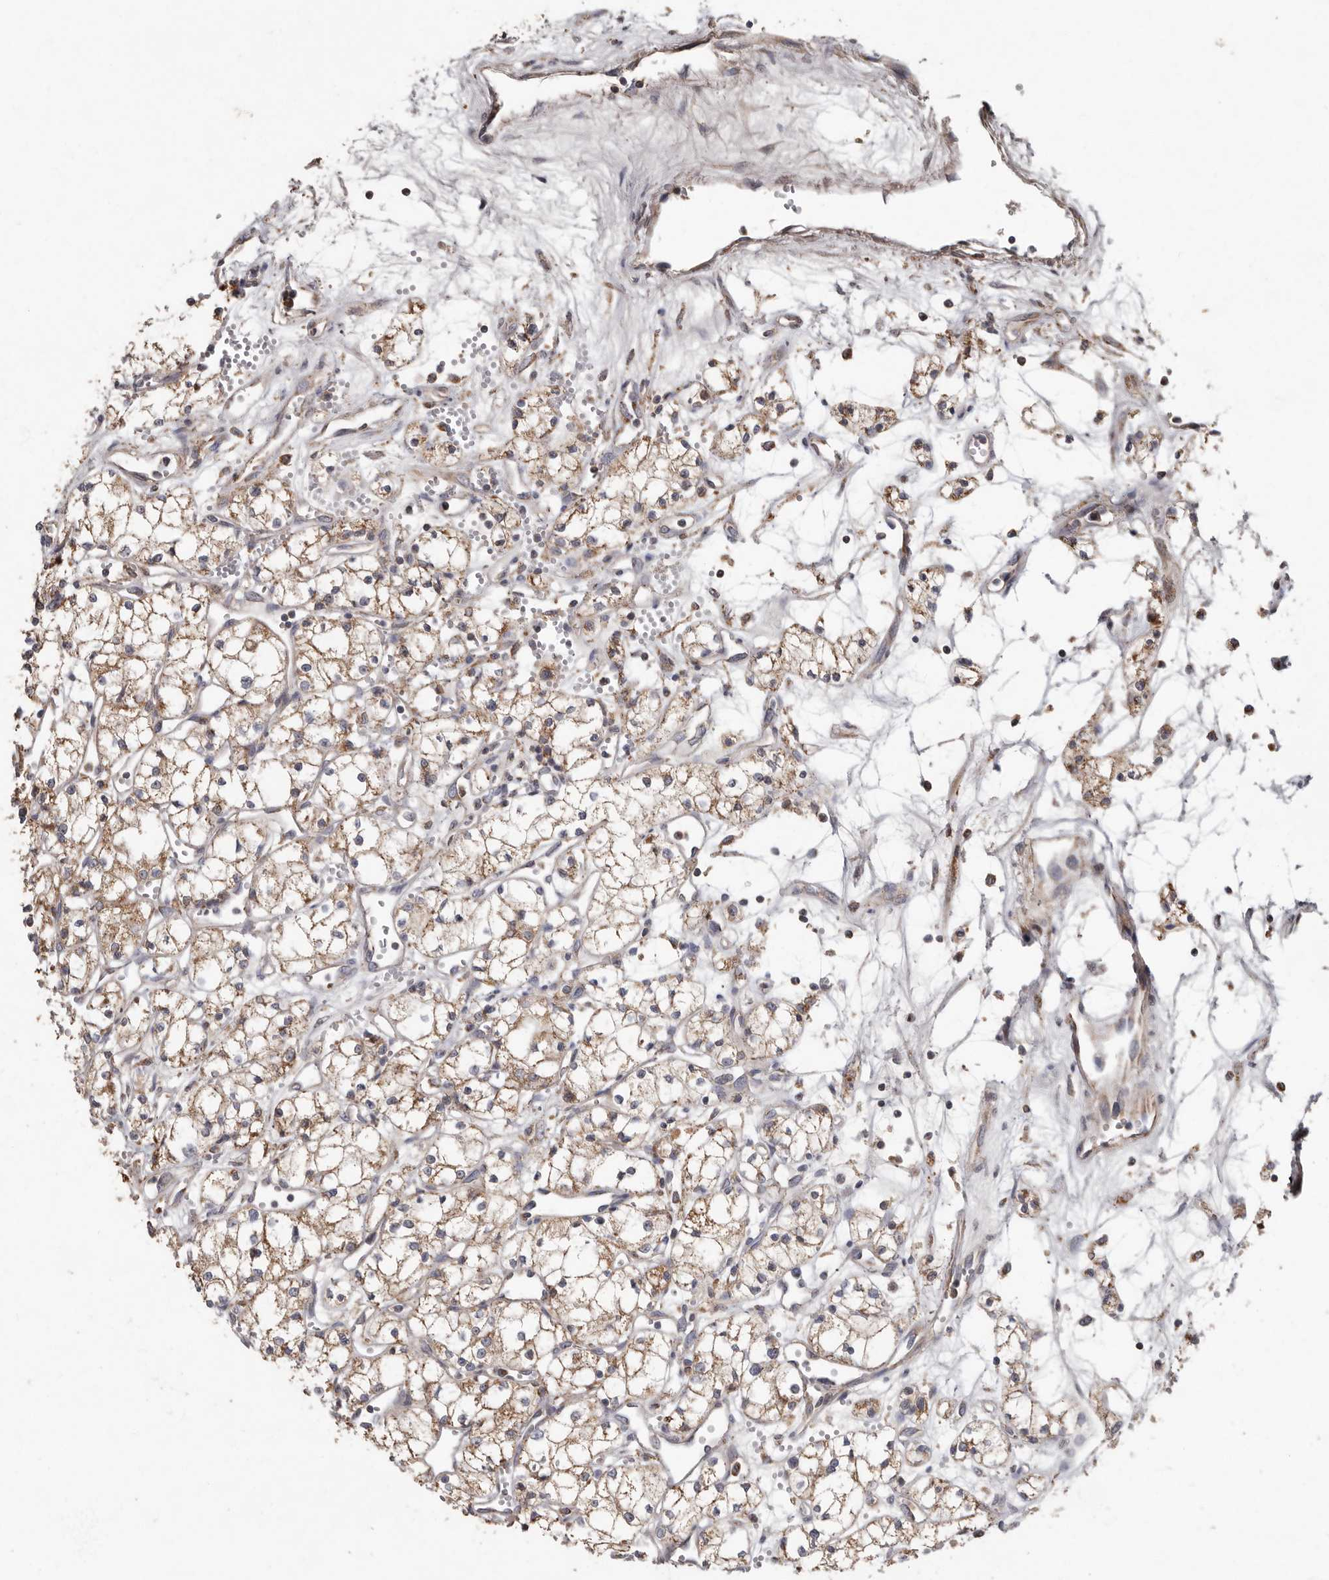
{"staining": {"intensity": "moderate", "quantity": ">75%", "location": "cytoplasmic/membranous"}, "tissue": "renal cancer", "cell_type": "Tumor cells", "image_type": "cancer", "snomed": [{"axis": "morphology", "description": "Adenocarcinoma, NOS"}, {"axis": "topography", "description": "Kidney"}], "caption": "Protein expression analysis of renal adenocarcinoma exhibits moderate cytoplasmic/membranous positivity in about >75% of tumor cells.", "gene": "KIF26B", "patient": {"sex": "male", "age": 59}}